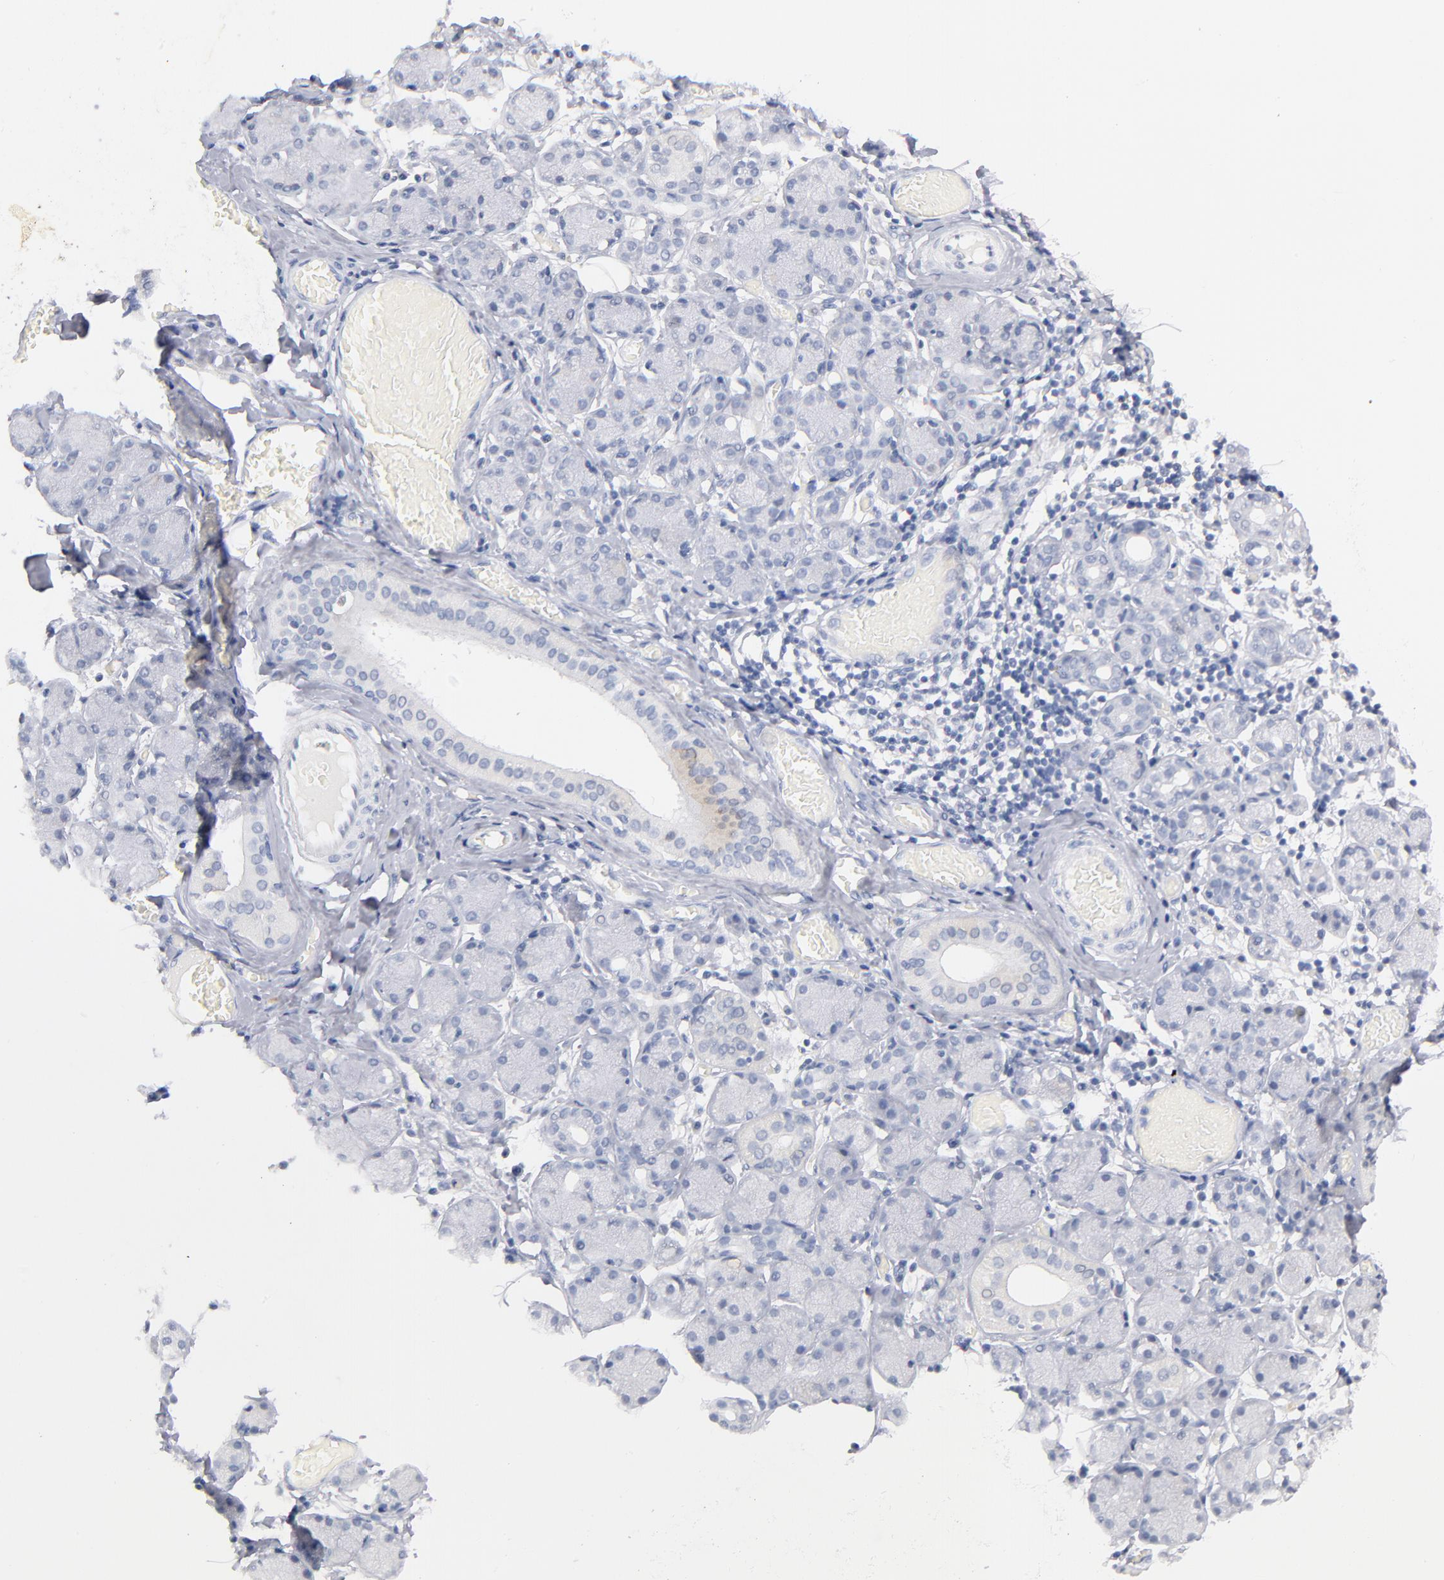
{"staining": {"intensity": "negative", "quantity": "none", "location": "none"}, "tissue": "salivary gland", "cell_type": "Glandular cells", "image_type": "normal", "snomed": [{"axis": "morphology", "description": "Normal tissue, NOS"}, {"axis": "topography", "description": "Salivary gland"}], "caption": "This is an immunohistochemistry (IHC) image of benign salivary gland. There is no expression in glandular cells.", "gene": "KHNYN", "patient": {"sex": "female", "age": 24}}